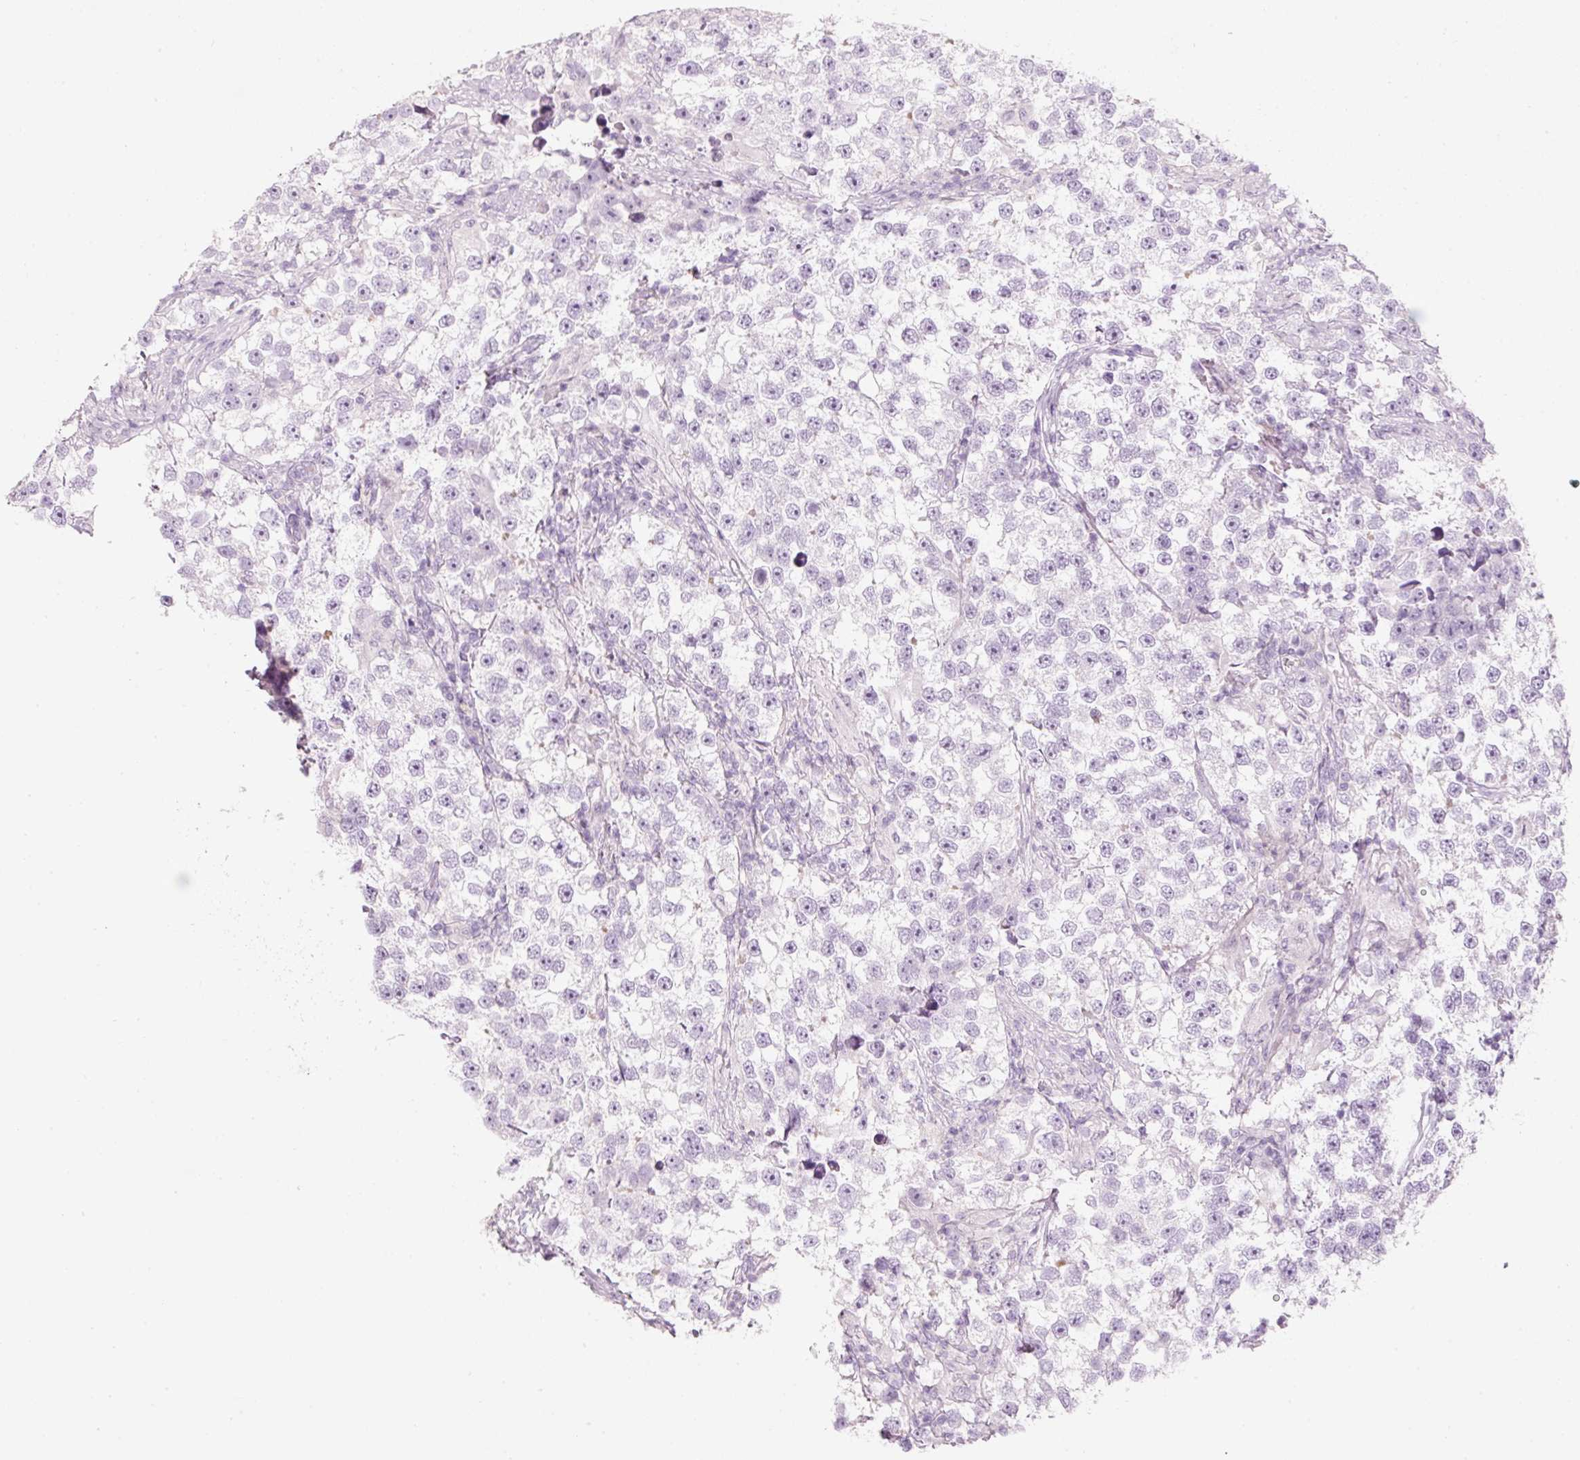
{"staining": {"intensity": "negative", "quantity": "none", "location": "none"}, "tissue": "testis cancer", "cell_type": "Tumor cells", "image_type": "cancer", "snomed": [{"axis": "morphology", "description": "Seminoma, NOS"}, {"axis": "topography", "description": "Testis"}], "caption": "Immunohistochemical staining of human testis seminoma demonstrates no significant positivity in tumor cells.", "gene": "CMA1", "patient": {"sex": "male", "age": 46}}